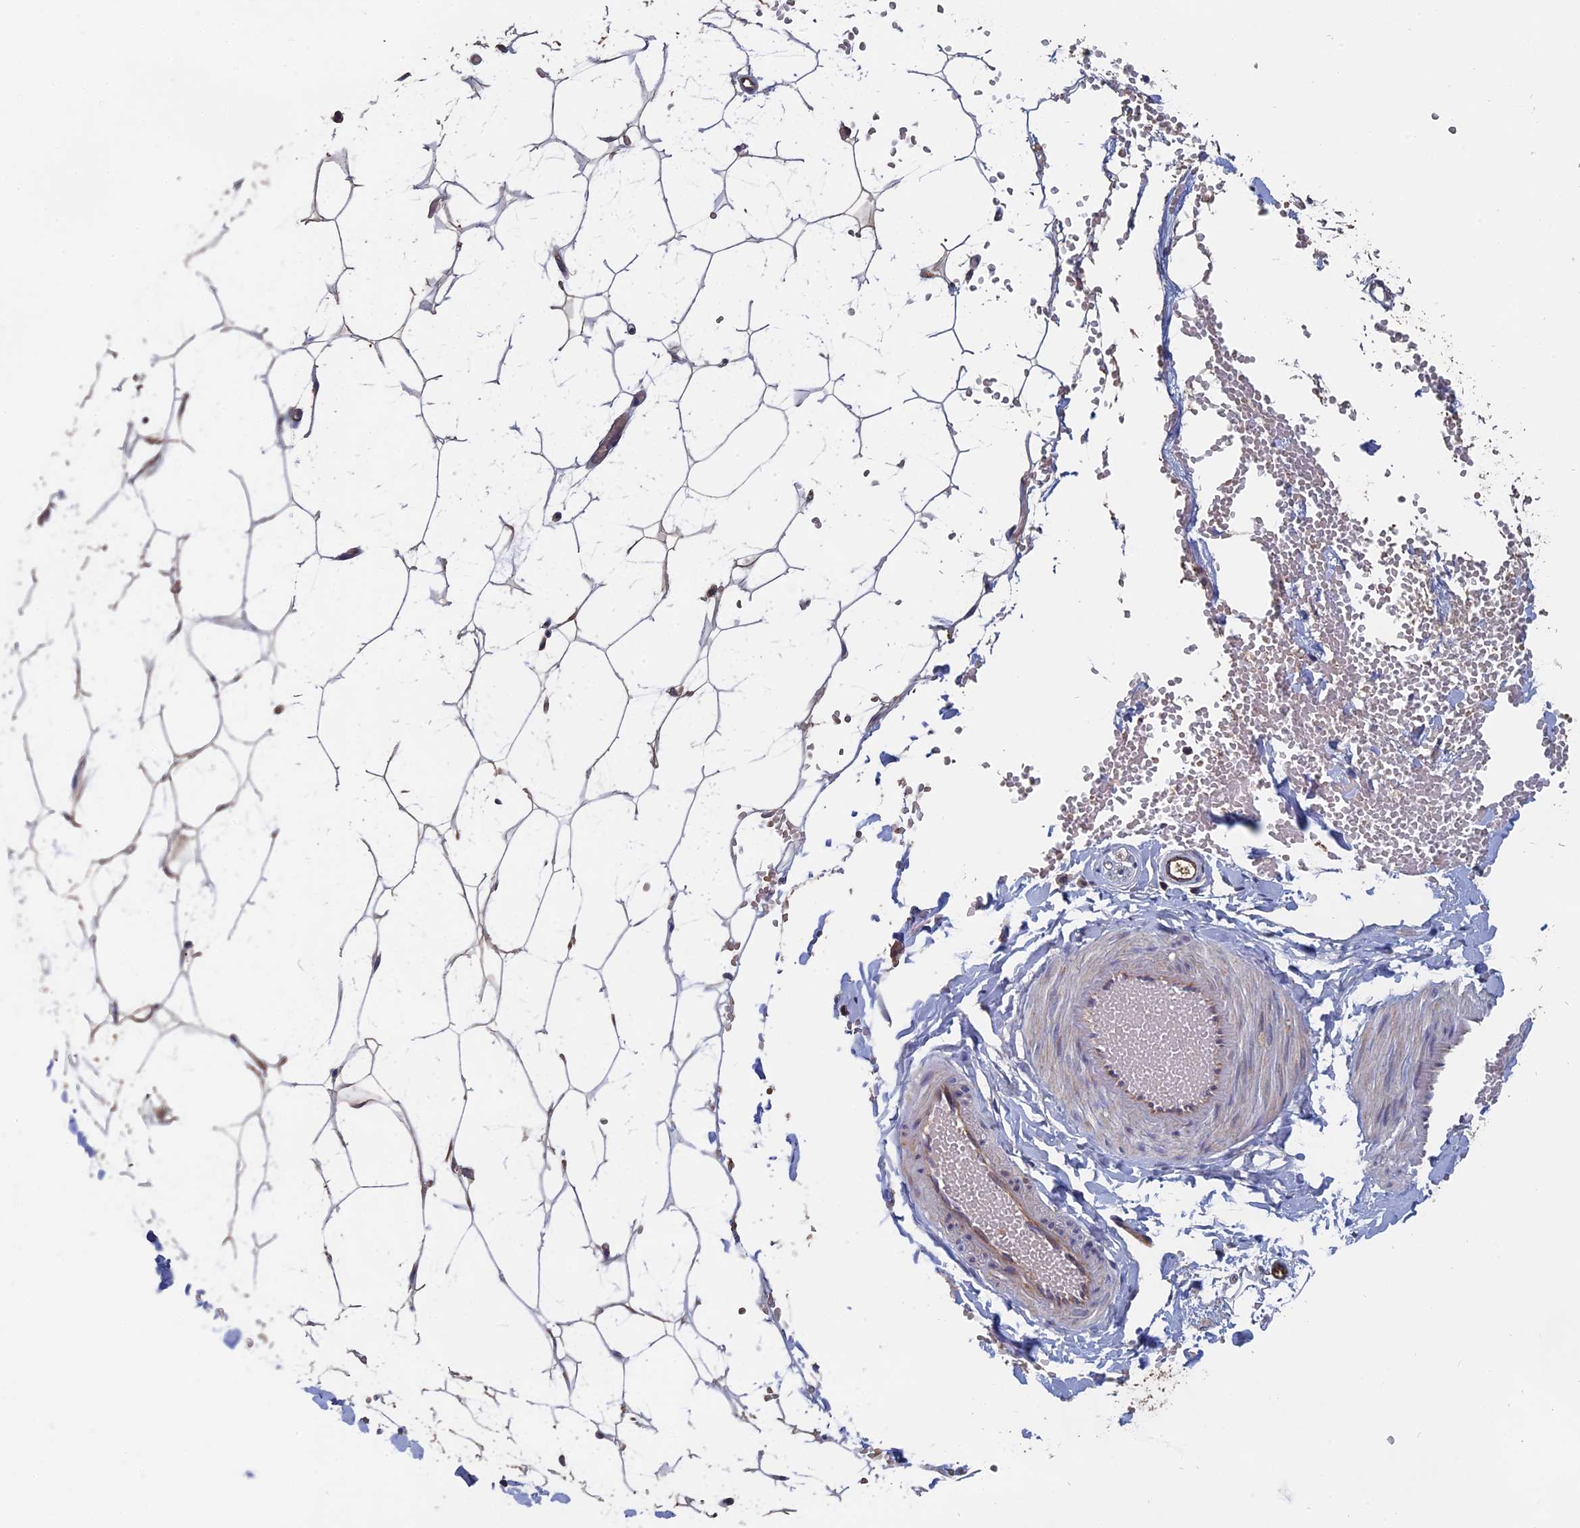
{"staining": {"intensity": "negative", "quantity": "none", "location": "none"}, "tissue": "adipose tissue", "cell_type": "Adipocytes", "image_type": "normal", "snomed": [{"axis": "morphology", "description": "Normal tissue, NOS"}, {"axis": "topography", "description": "Breast"}], "caption": "Protein analysis of unremarkable adipose tissue demonstrates no significant staining in adipocytes.", "gene": "SLC33A1", "patient": {"sex": "female", "age": 23}}